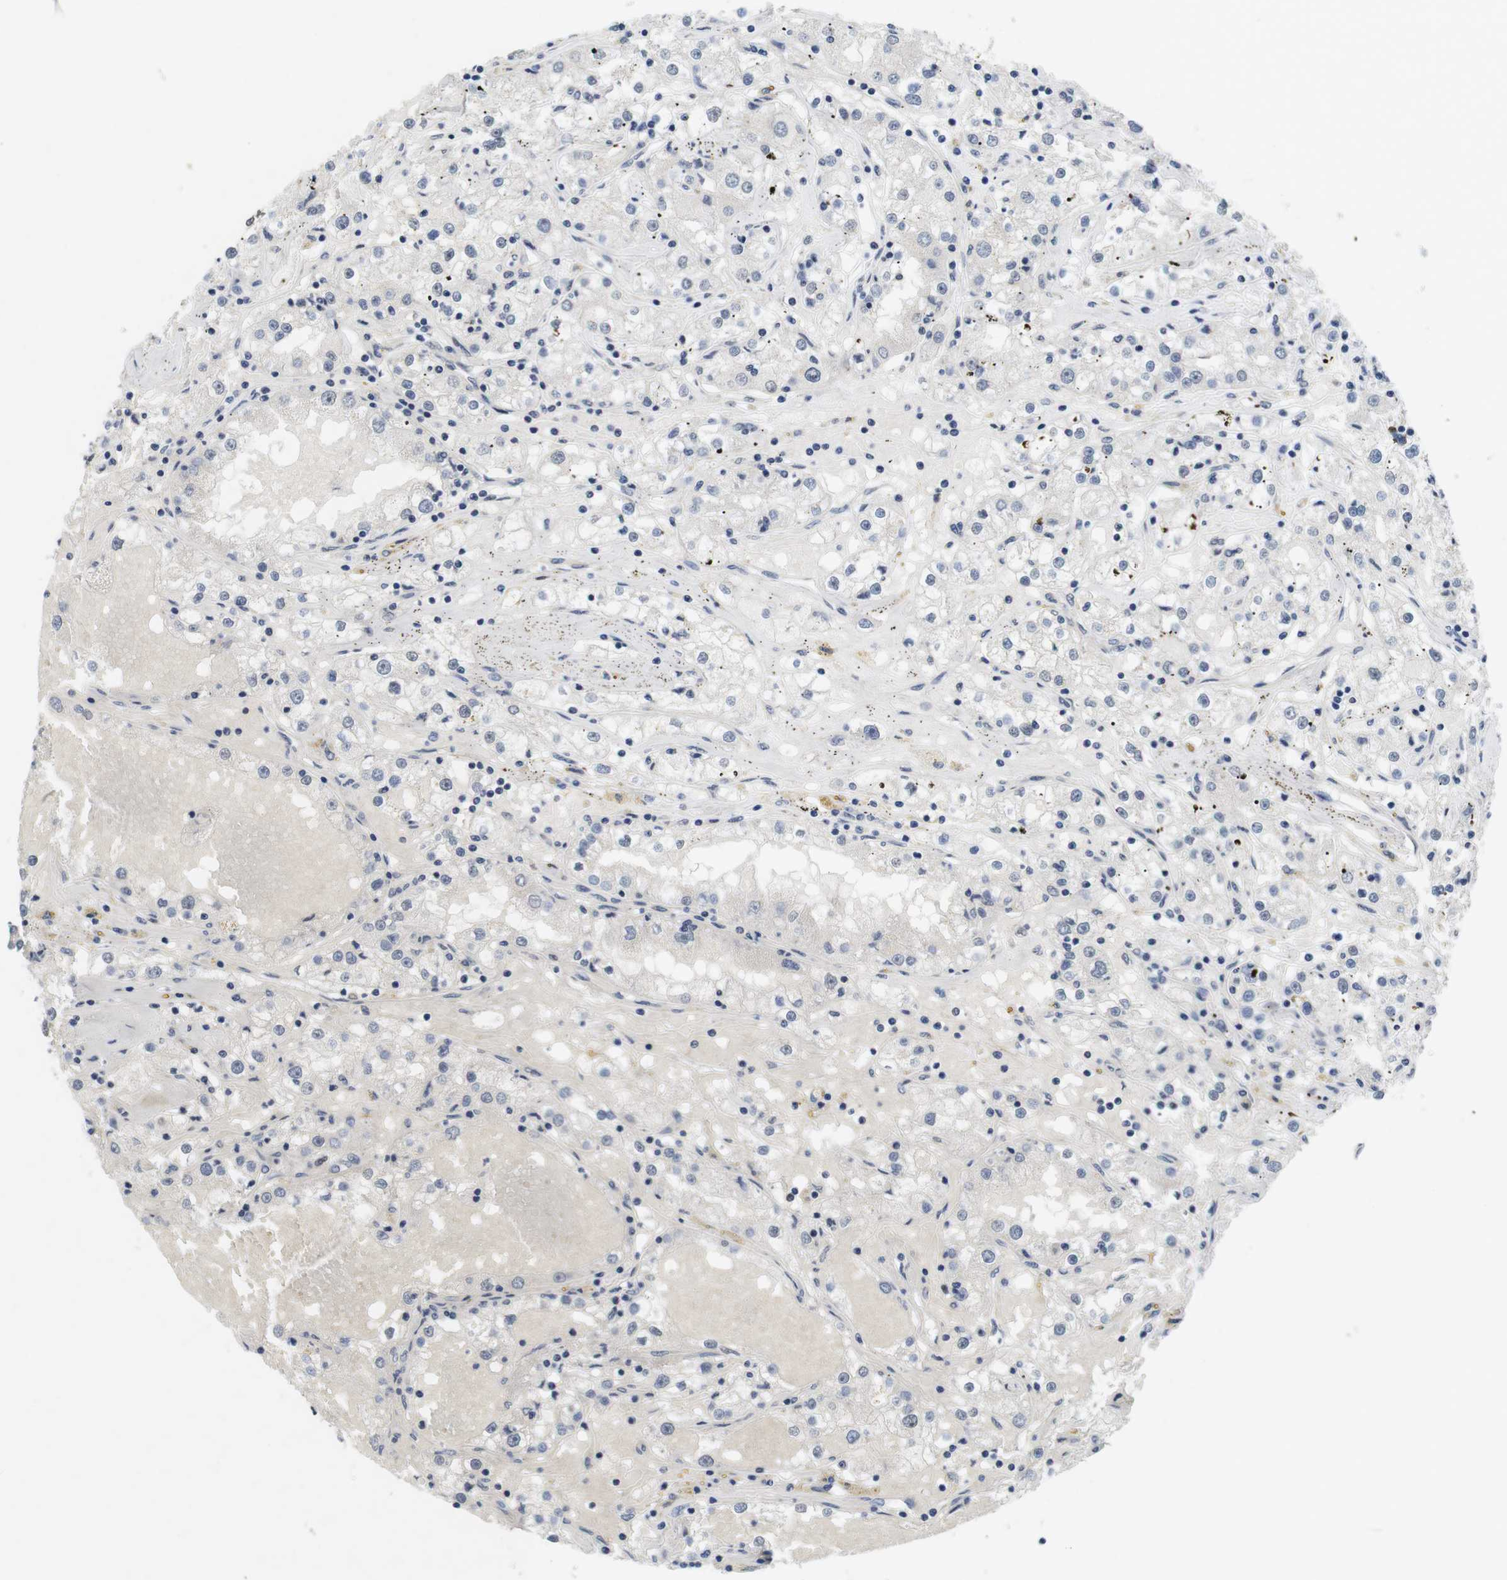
{"staining": {"intensity": "negative", "quantity": "none", "location": "none"}, "tissue": "renal cancer", "cell_type": "Tumor cells", "image_type": "cancer", "snomed": [{"axis": "morphology", "description": "Adenocarcinoma, NOS"}, {"axis": "topography", "description": "Kidney"}], "caption": "The image reveals no staining of tumor cells in renal cancer. The staining was performed using DAB to visualize the protein expression in brown, while the nuclei were stained in blue with hematoxylin (Magnification: 20x).", "gene": "SKP2", "patient": {"sex": "male", "age": 56}}